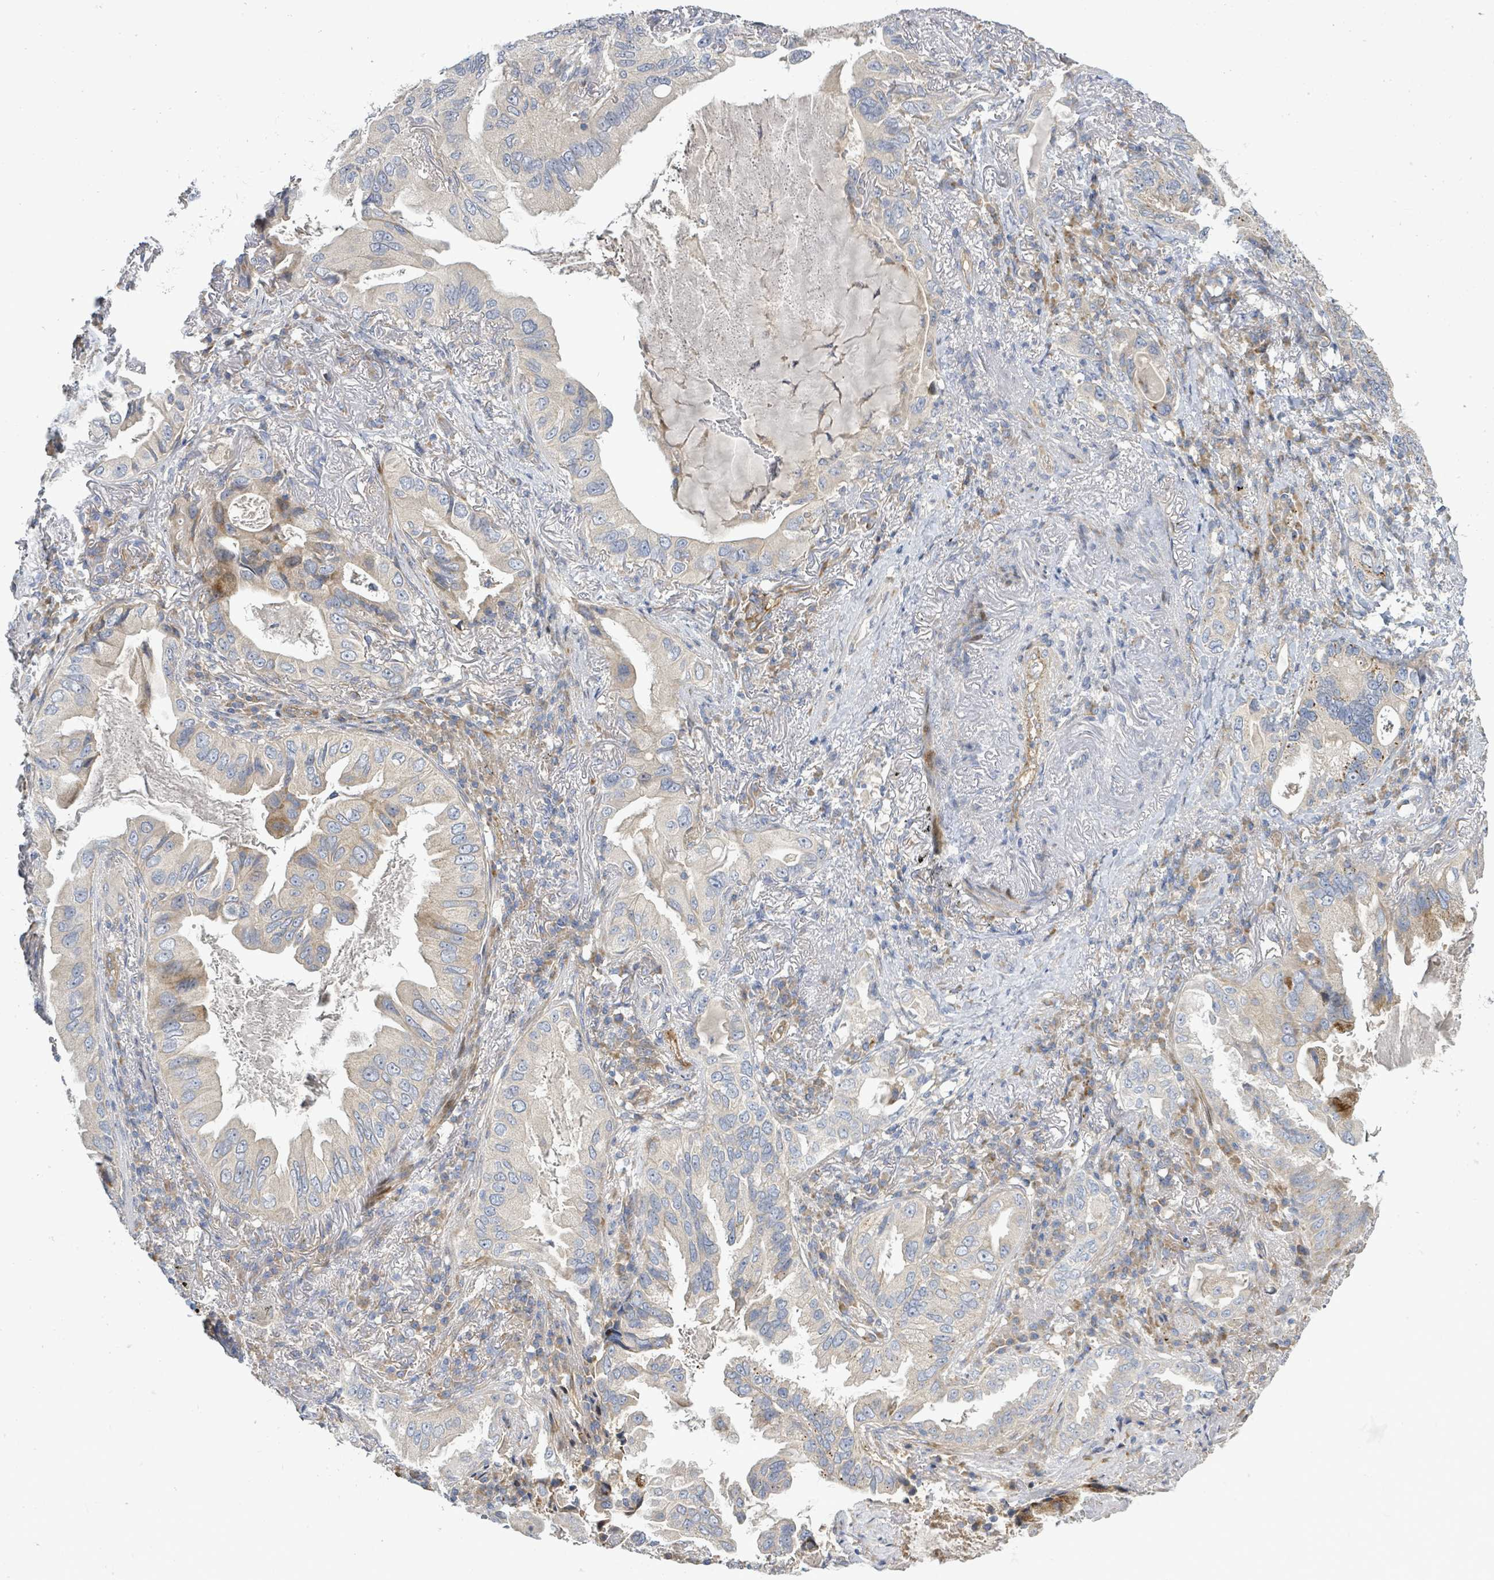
{"staining": {"intensity": "moderate", "quantity": "<25%", "location": "cytoplasmic/membranous"}, "tissue": "lung cancer", "cell_type": "Tumor cells", "image_type": "cancer", "snomed": [{"axis": "morphology", "description": "Adenocarcinoma, NOS"}, {"axis": "topography", "description": "Lung"}], "caption": "The micrograph reveals a brown stain indicating the presence of a protein in the cytoplasmic/membranous of tumor cells in adenocarcinoma (lung). The staining was performed using DAB (3,3'-diaminobenzidine), with brown indicating positive protein expression. Nuclei are stained blue with hematoxylin.", "gene": "CFAP210", "patient": {"sex": "female", "age": 69}}